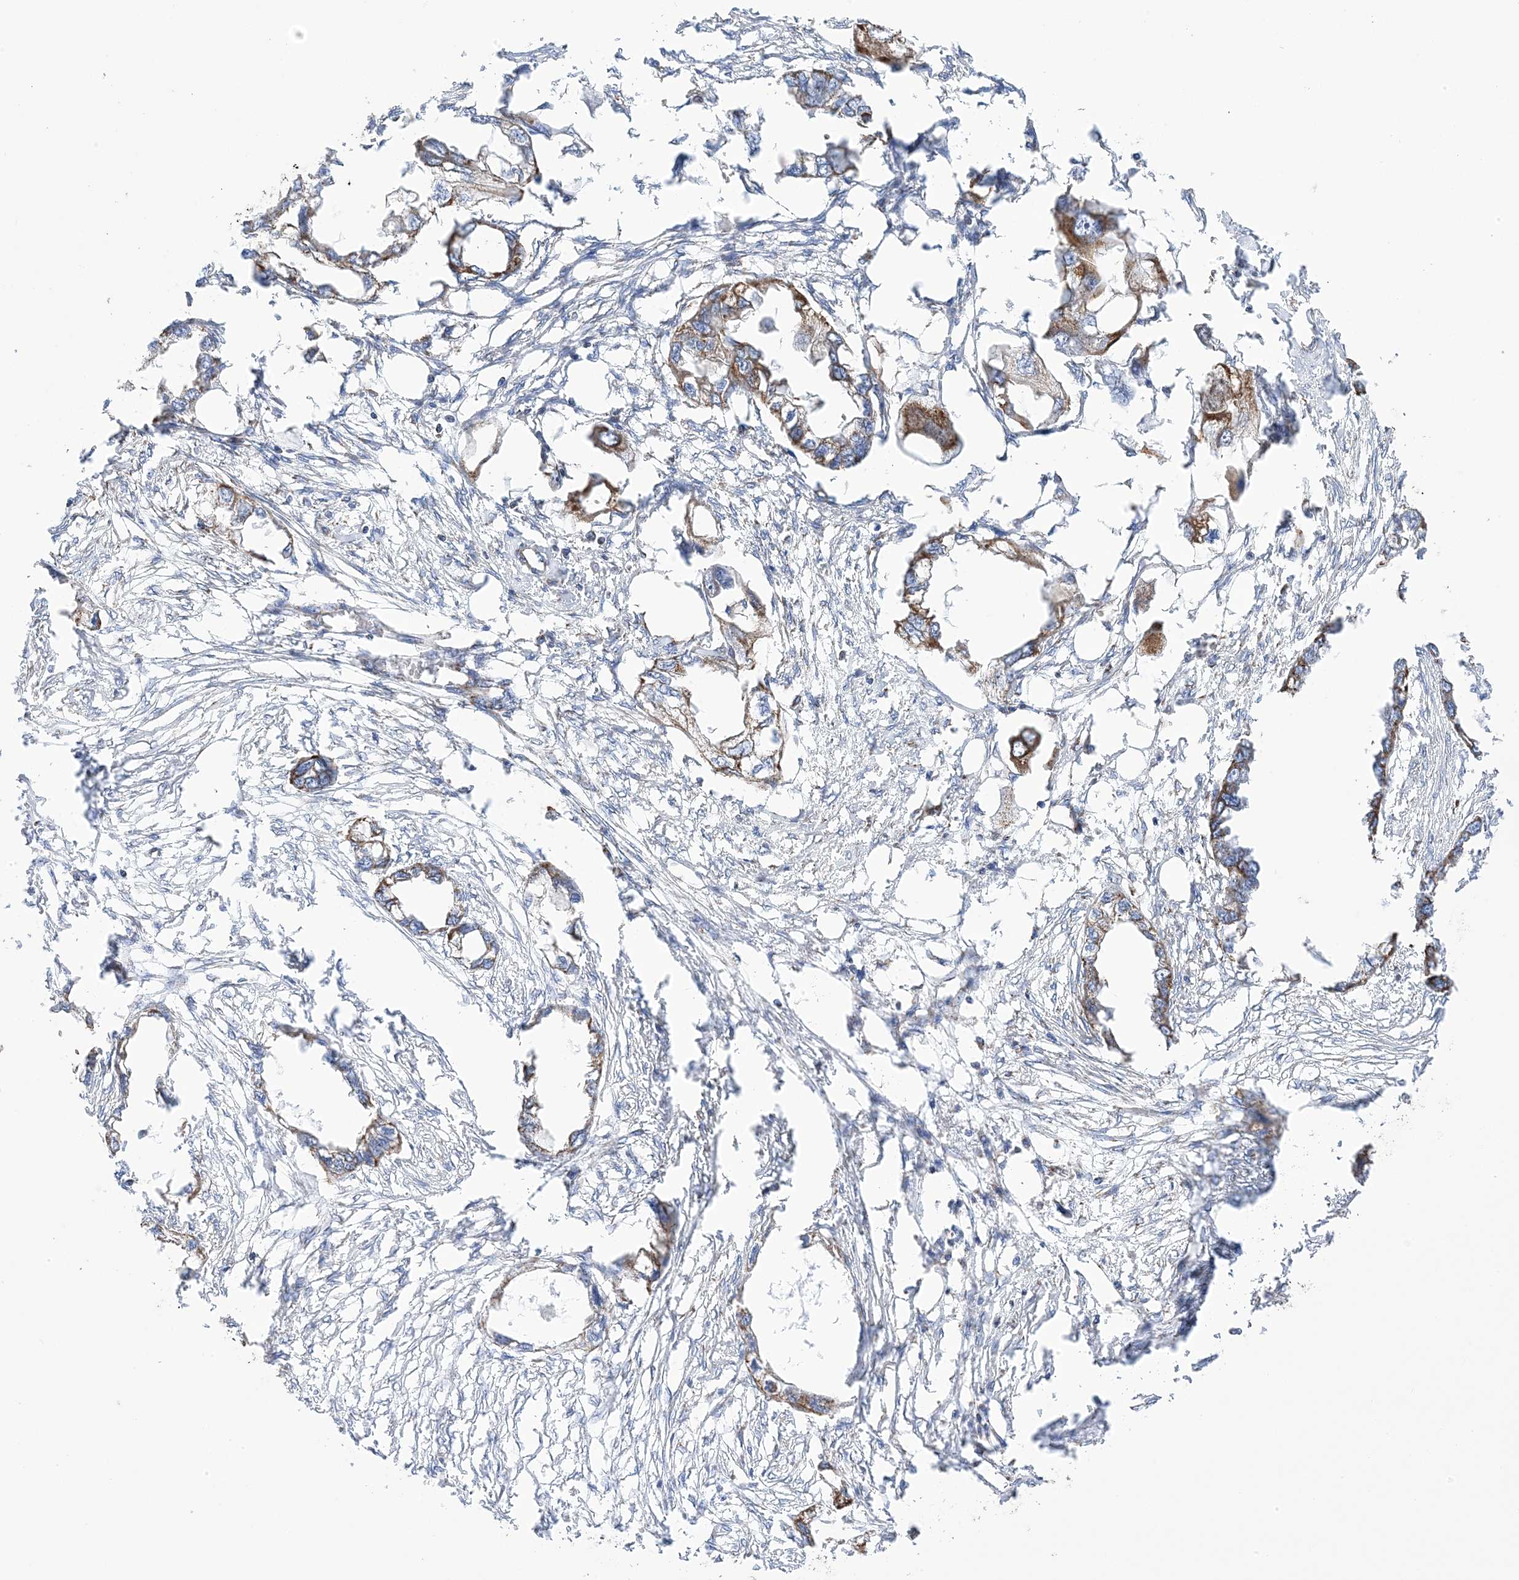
{"staining": {"intensity": "moderate", "quantity": "25%-75%", "location": "cytoplasmic/membranous"}, "tissue": "endometrial cancer", "cell_type": "Tumor cells", "image_type": "cancer", "snomed": [{"axis": "morphology", "description": "Adenocarcinoma, NOS"}, {"axis": "morphology", "description": "Adenocarcinoma, metastatic, NOS"}, {"axis": "topography", "description": "Adipose tissue"}, {"axis": "topography", "description": "Endometrium"}], "caption": "Endometrial cancer (metastatic adenocarcinoma) stained for a protein demonstrates moderate cytoplasmic/membranous positivity in tumor cells.", "gene": "GTPBP8", "patient": {"sex": "female", "age": 67}}